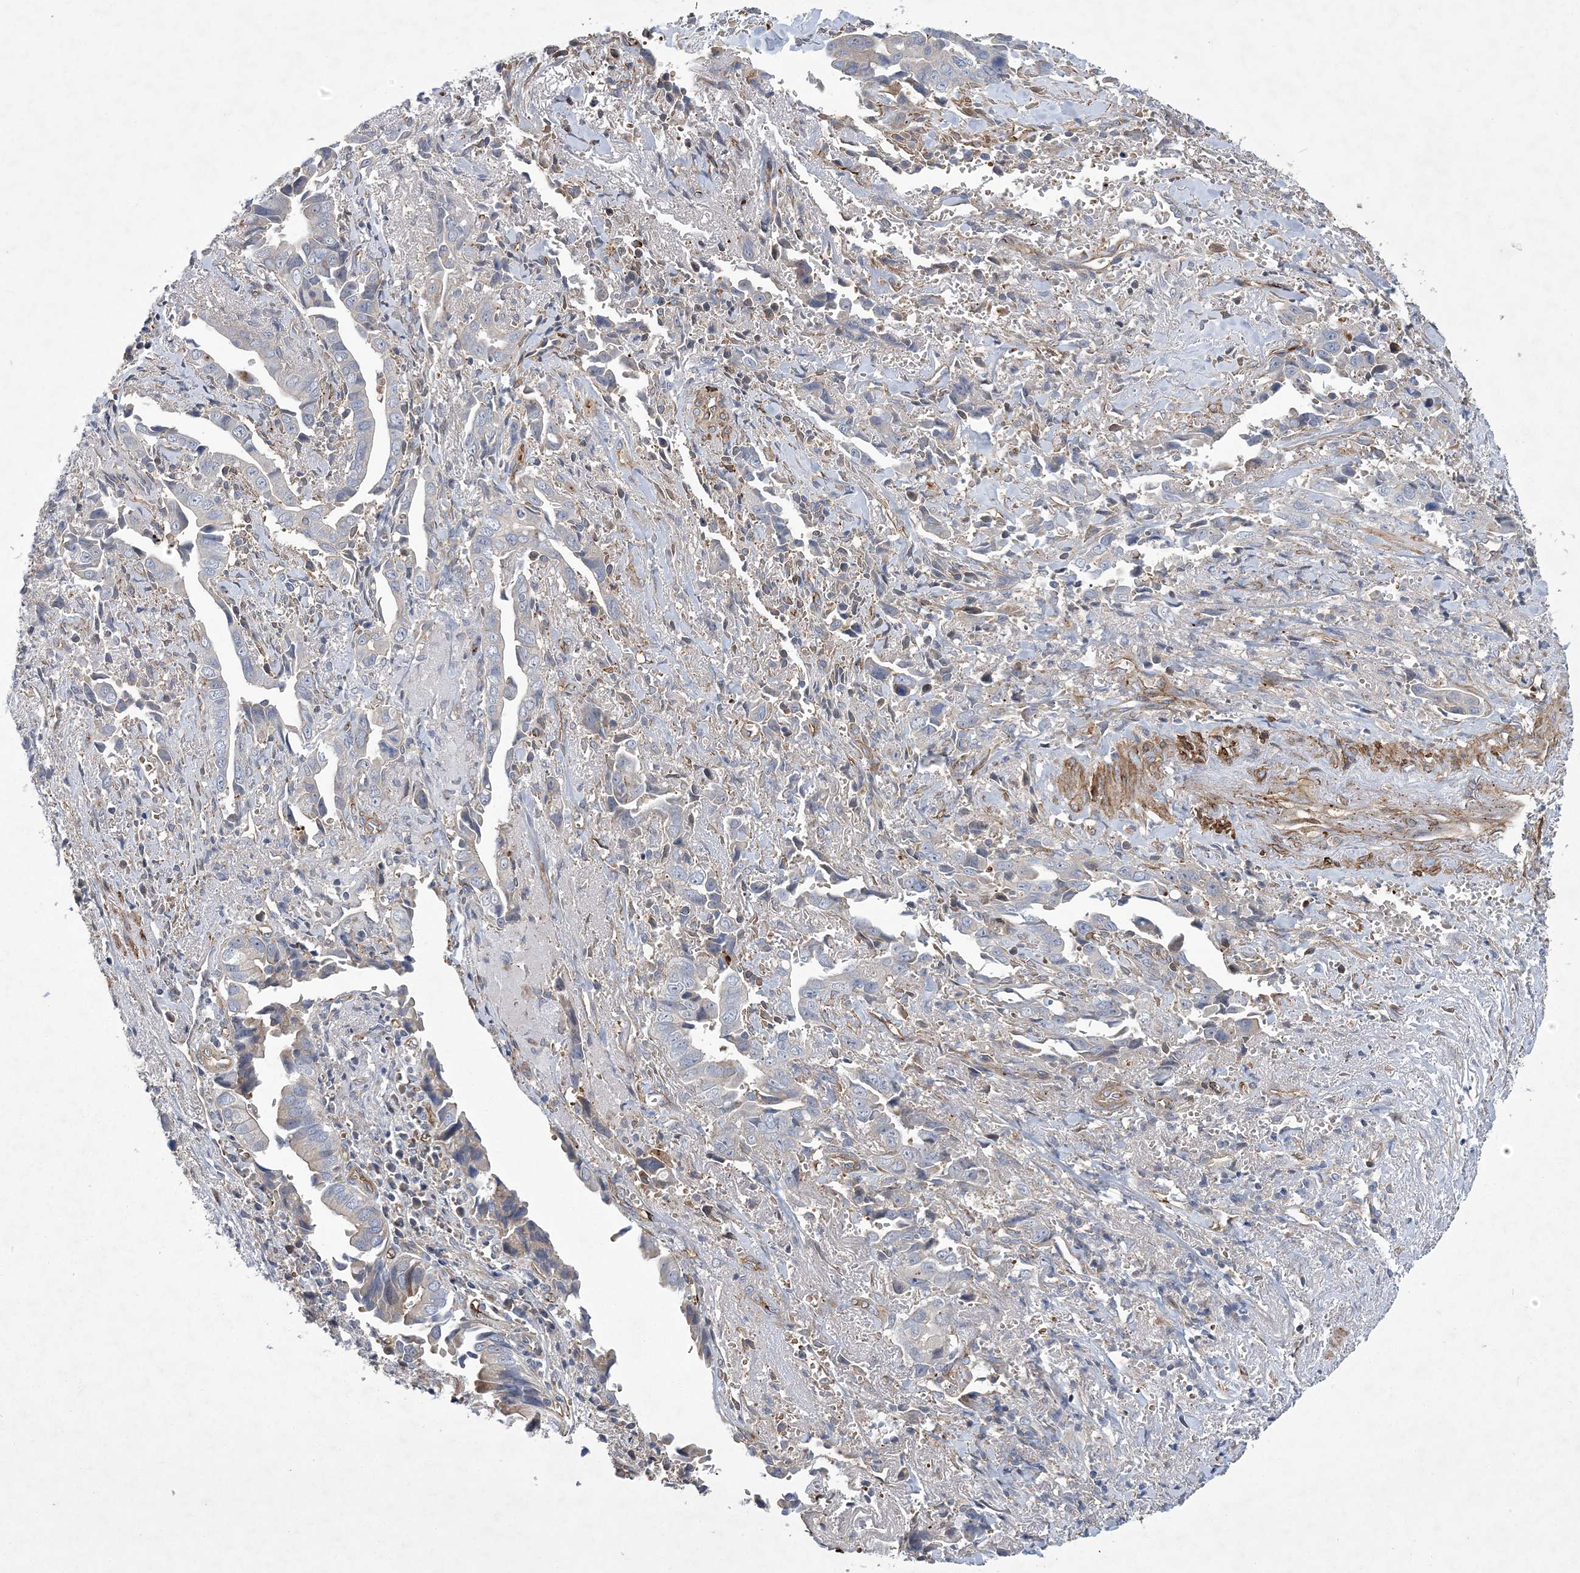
{"staining": {"intensity": "negative", "quantity": "none", "location": "none"}, "tissue": "liver cancer", "cell_type": "Tumor cells", "image_type": "cancer", "snomed": [{"axis": "morphology", "description": "Cholangiocarcinoma"}, {"axis": "topography", "description": "Liver"}], "caption": "DAB (3,3'-diaminobenzidine) immunohistochemical staining of human liver cholangiocarcinoma reveals no significant expression in tumor cells.", "gene": "CALN1", "patient": {"sex": "female", "age": 79}}